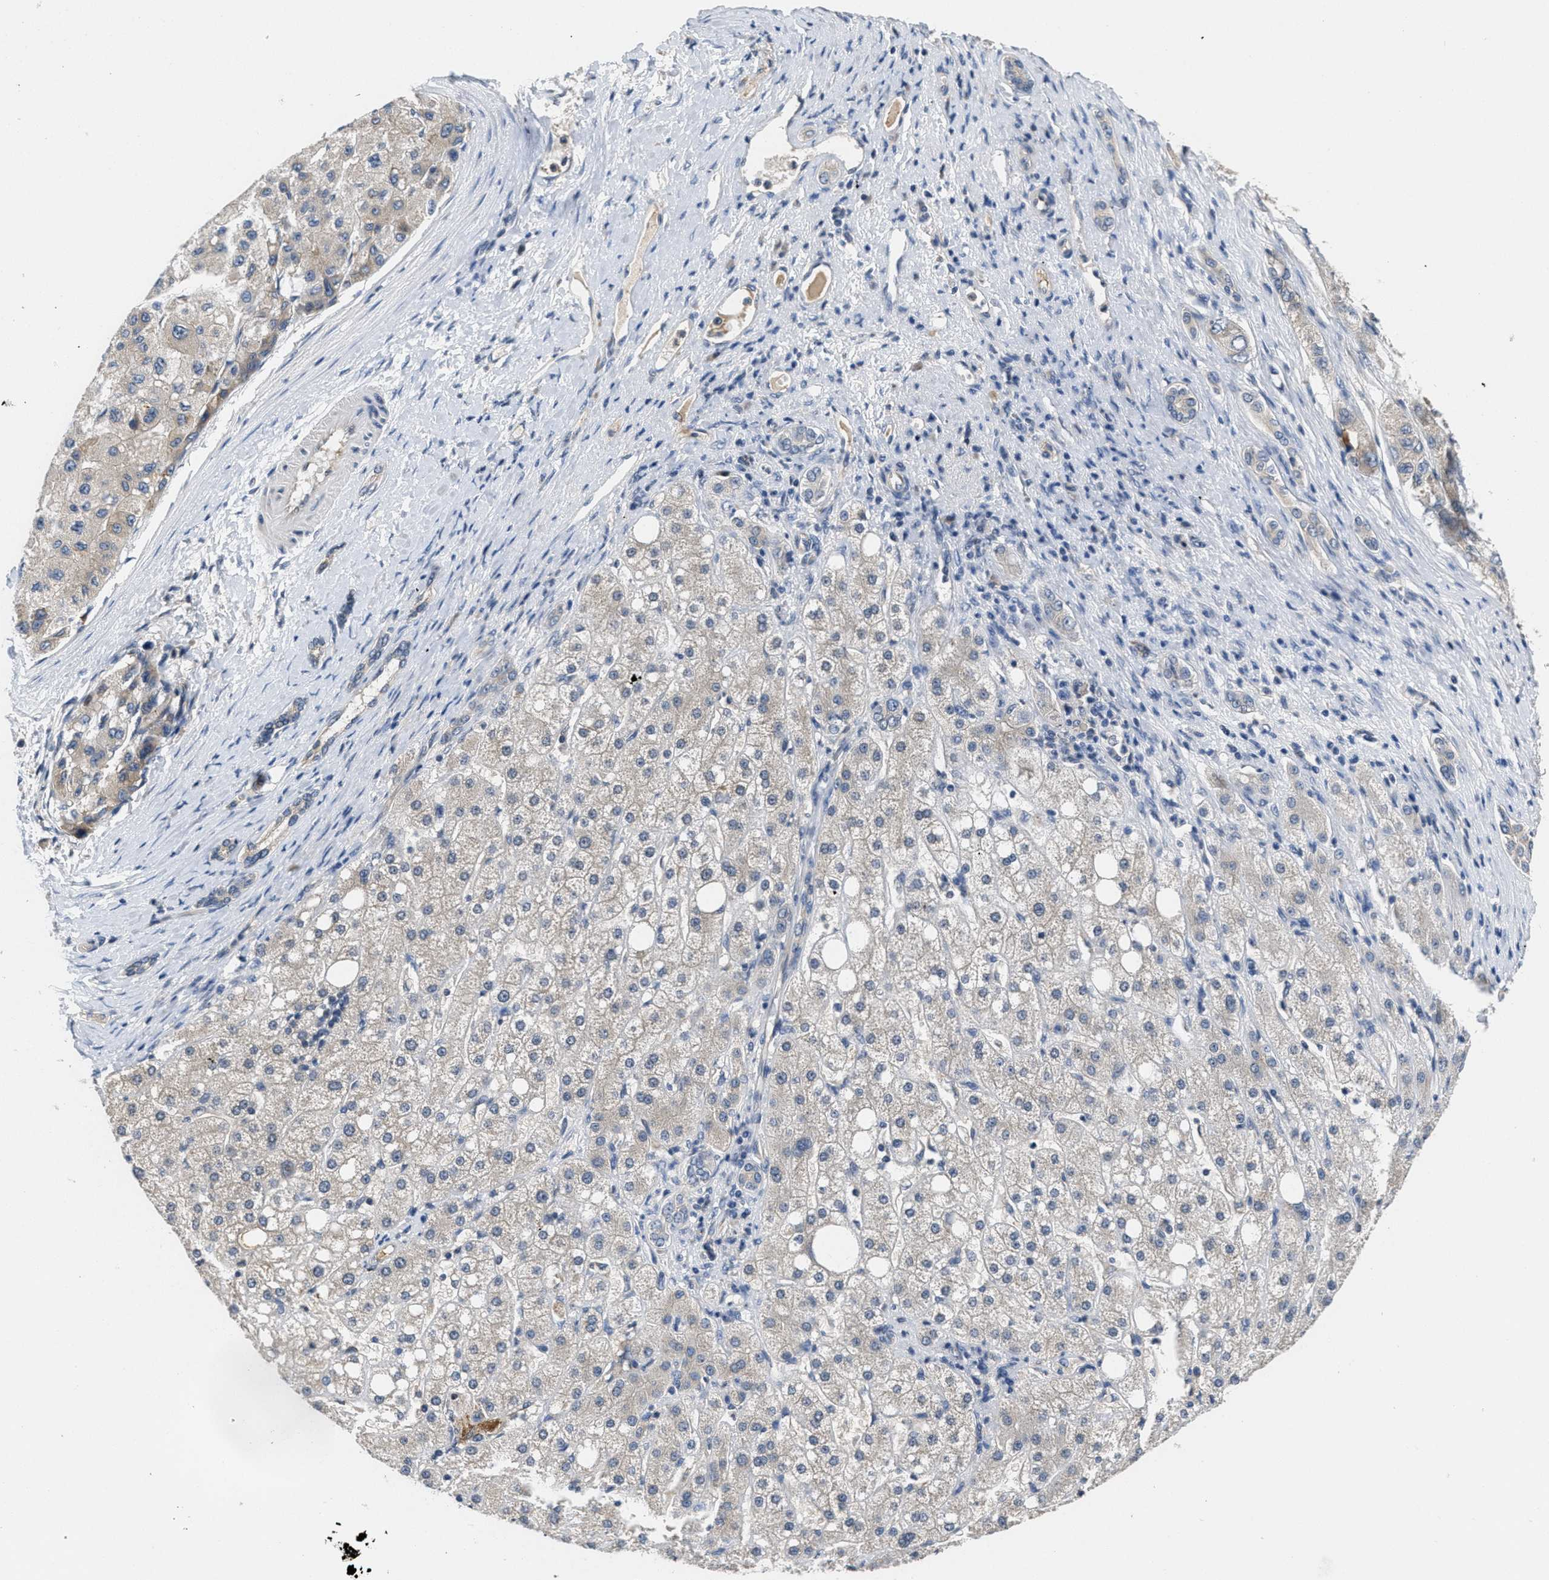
{"staining": {"intensity": "weak", "quantity": "<25%", "location": "cytoplasmic/membranous"}, "tissue": "liver cancer", "cell_type": "Tumor cells", "image_type": "cancer", "snomed": [{"axis": "morphology", "description": "Carcinoma, Hepatocellular, NOS"}, {"axis": "topography", "description": "Liver"}], "caption": "DAB immunohistochemical staining of liver cancer displays no significant expression in tumor cells.", "gene": "ANGPT1", "patient": {"sex": "male", "age": 80}}